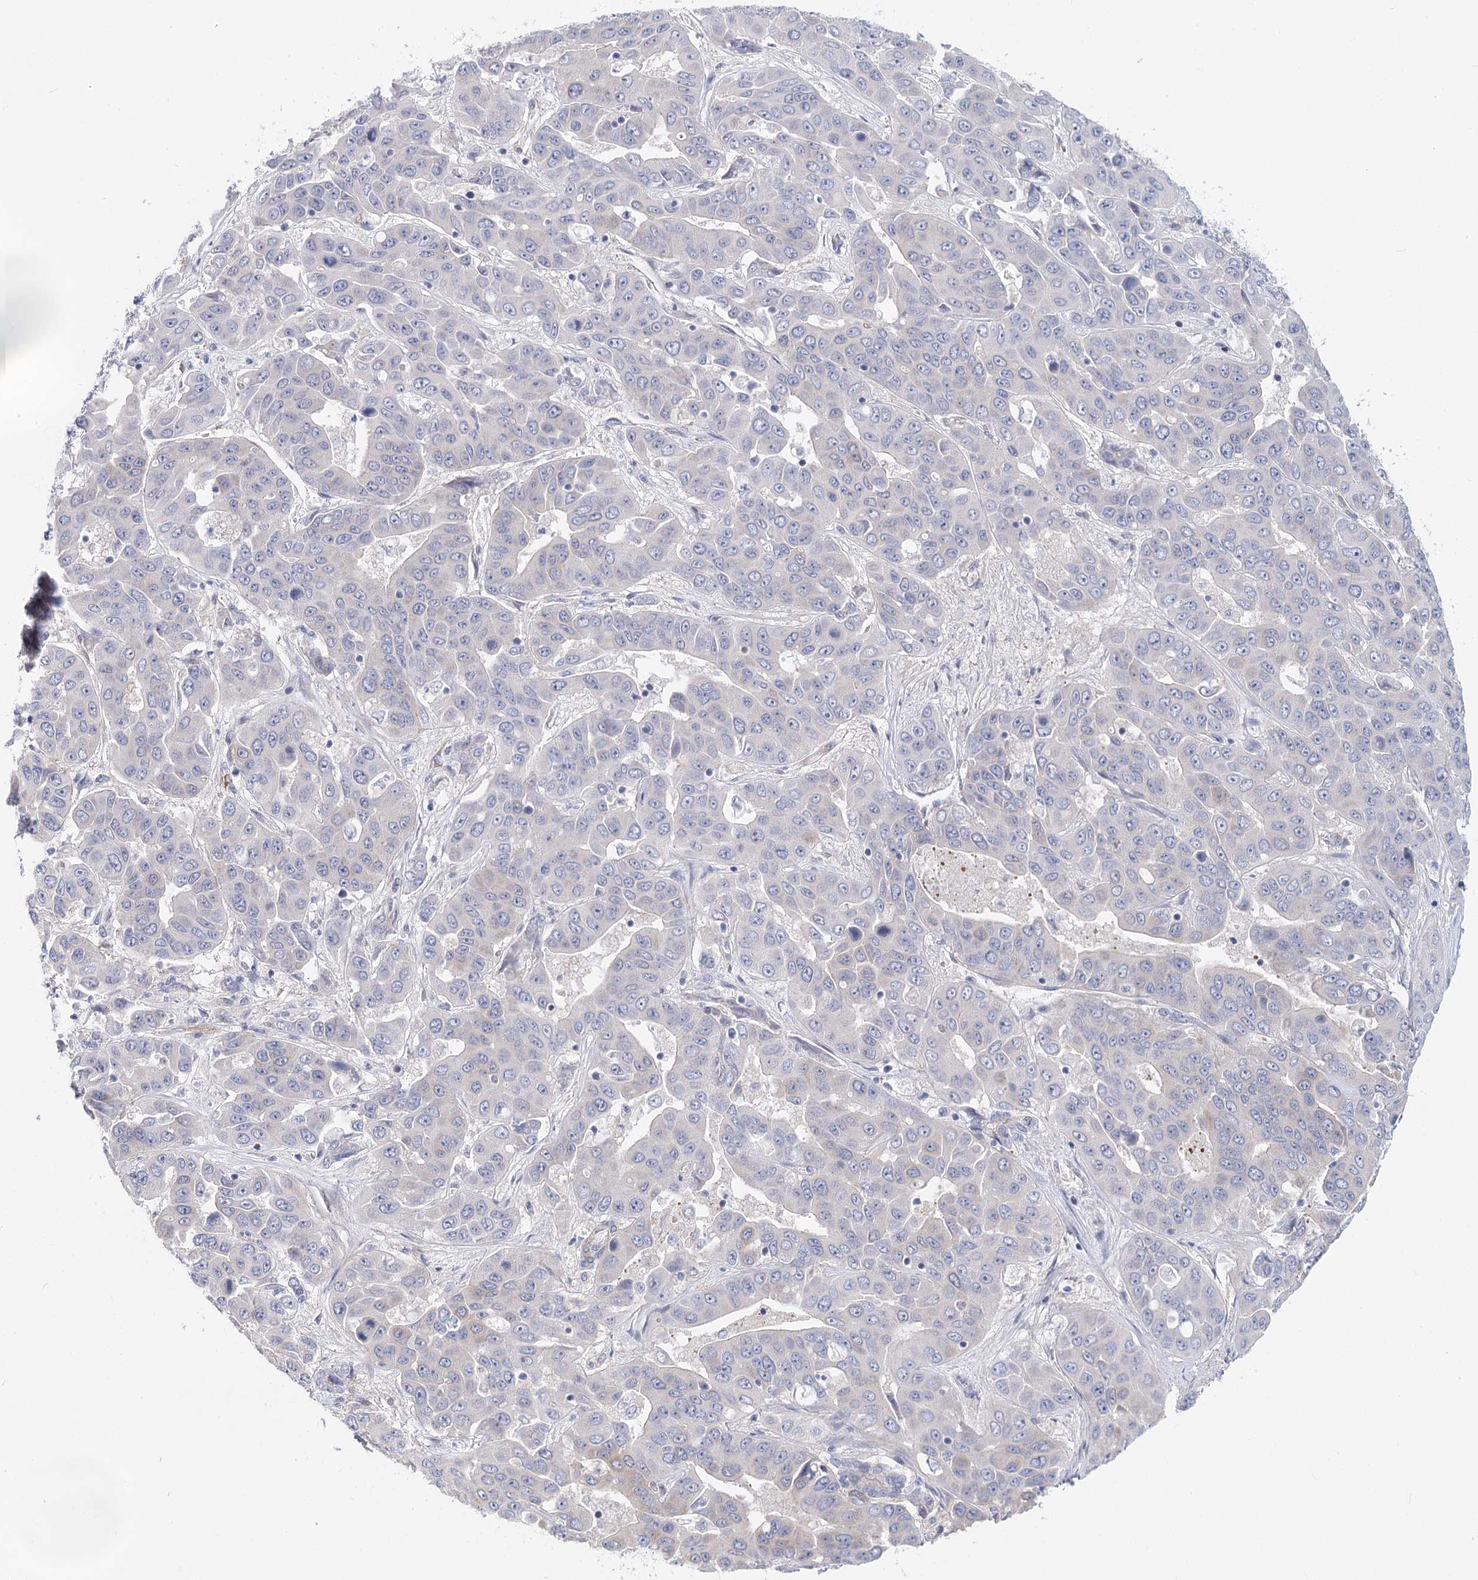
{"staining": {"intensity": "negative", "quantity": "none", "location": "none"}, "tissue": "liver cancer", "cell_type": "Tumor cells", "image_type": "cancer", "snomed": [{"axis": "morphology", "description": "Cholangiocarcinoma"}, {"axis": "topography", "description": "Liver"}], "caption": "Liver cancer (cholangiocarcinoma) was stained to show a protein in brown. There is no significant staining in tumor cells.", "gene": "TEX12", "patient": {"sex": "female", "age": 52}}